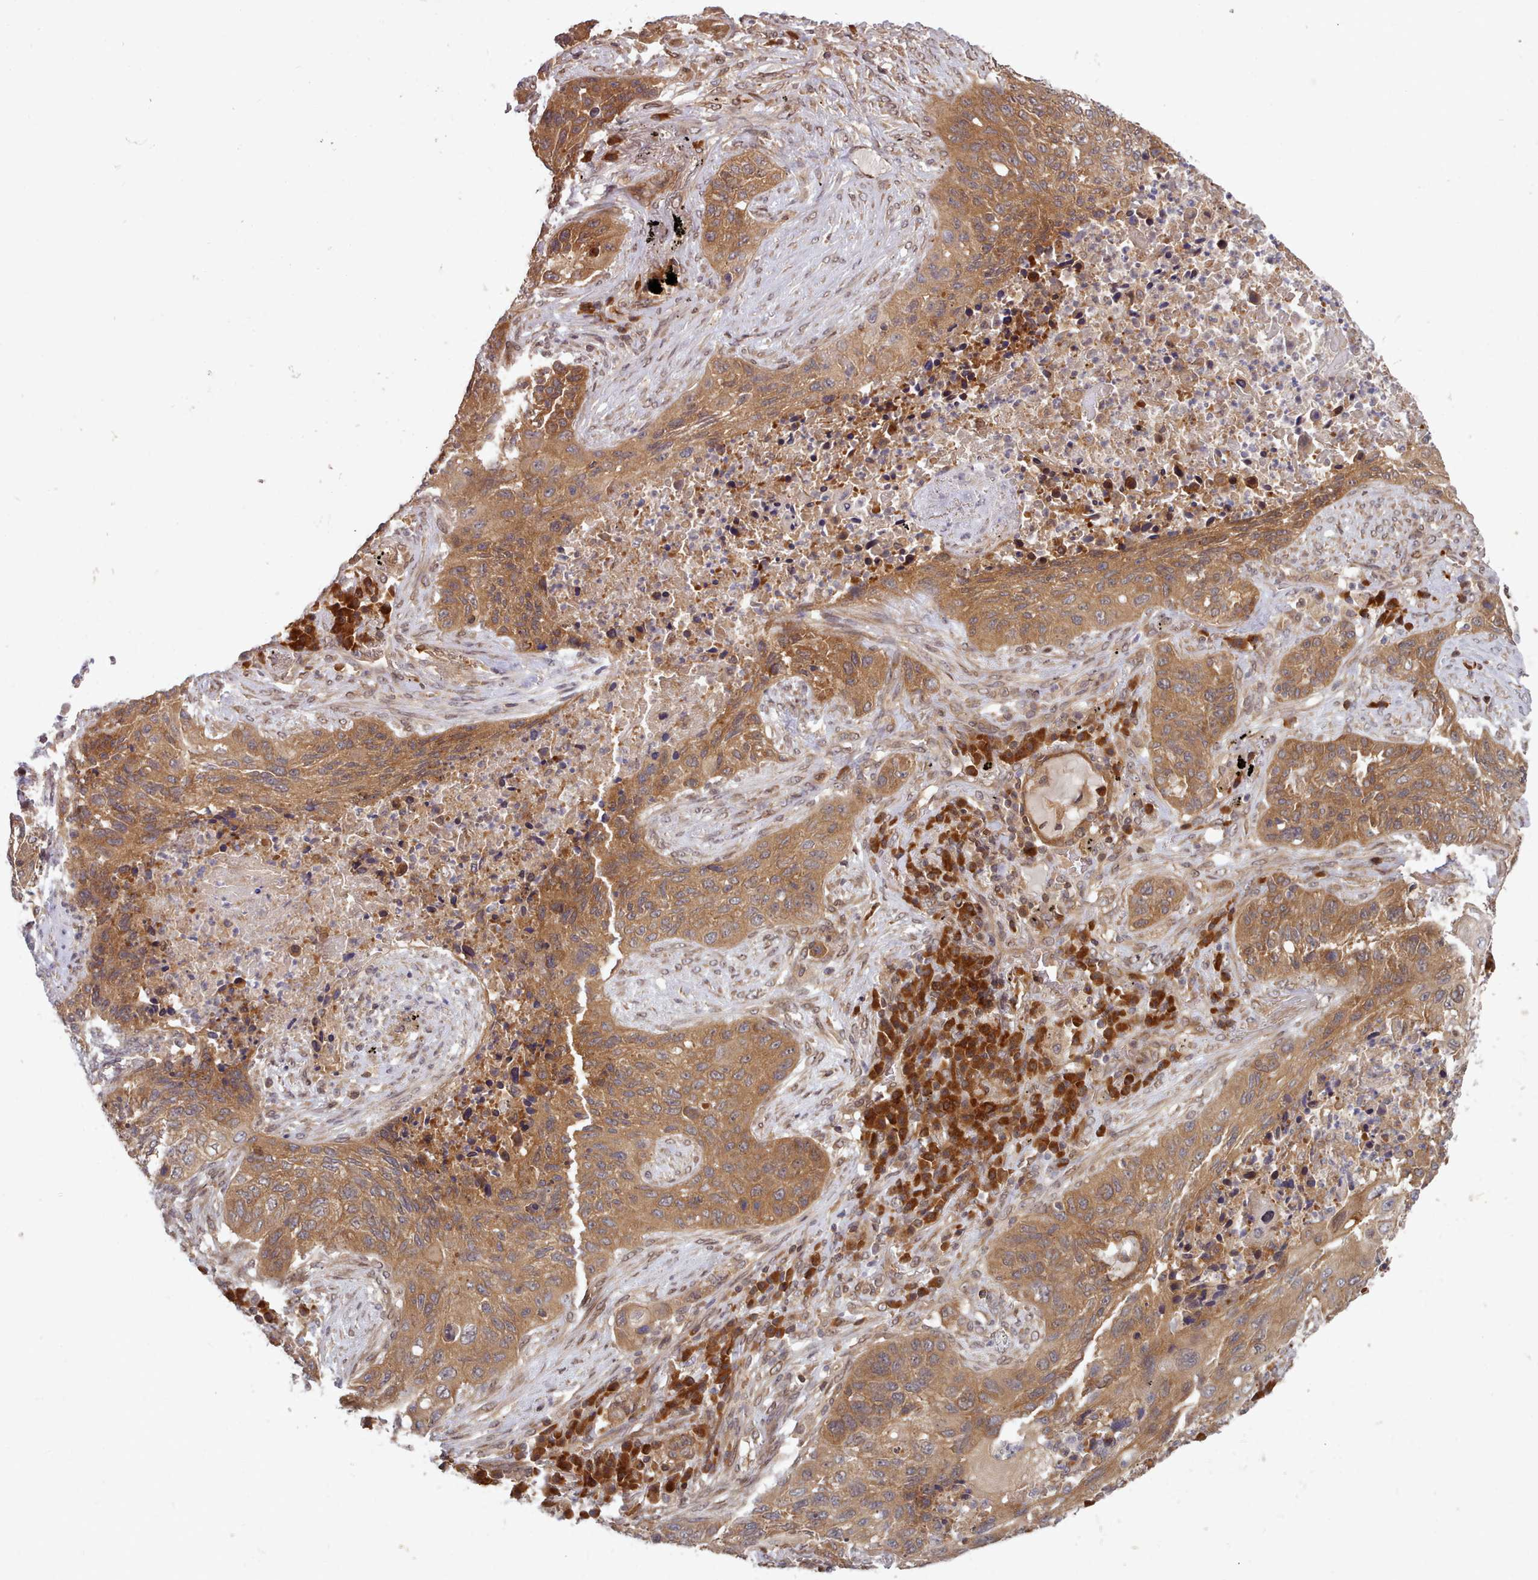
{"staining": {"intensity": "moderate", "quantity": ">75%", "location": "cytoplasmic/membranous"}, "tissue": "lung cancer", "cell_type": "Tumor cells", "image_type": "cancer", "snomed": [{"axis": "morphology", "description": "Squamous cell carcinoma, NOS"}, {"axis": "topography", "description": "Lung"}], "caption": "An image showing moderate cytoplasmic/membranous expression in approximately >75% of tumor cells in squamous cell carcinoma (lung), as visualized by brown immunohistochemical staining.", "gene": "UBE2G1", "patient": {"sex": "female", "age": 63}}